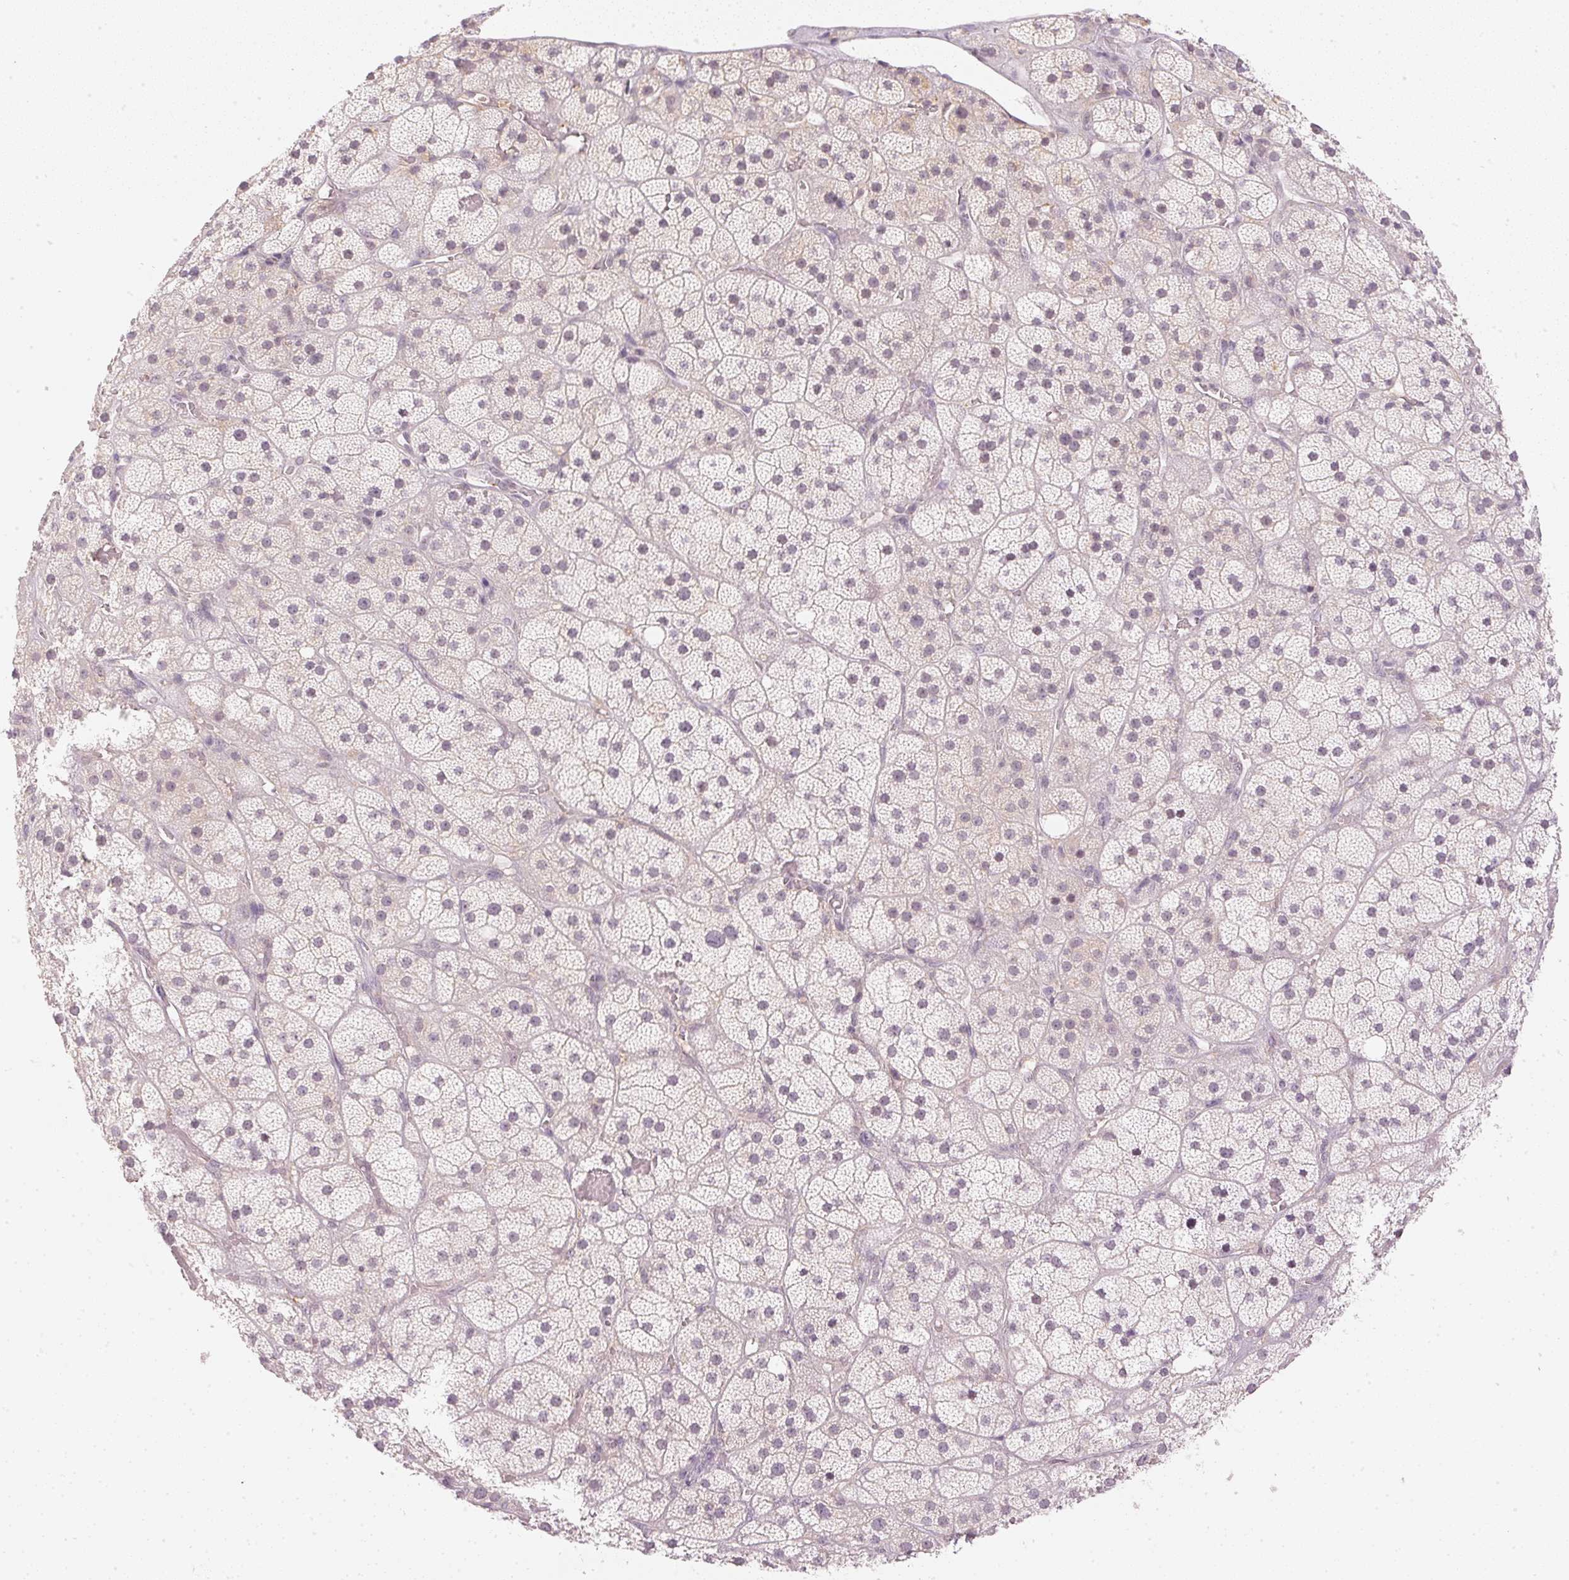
{"staining": {"intensity": "negative", "quantity": "none", "location": "none"}, "tissue": "adrenal gland", "cell_type": "Glandular cells", "image_type": "normal", "snomed": [{"axis": "morphology", "description": "Normal tissue, NOS"}, {"axis": "topography", "description": "Adrenal gland"}], "caption": "This is an IHC histopathology image of unremarkable human adrenal gland. There is no positivity in glandular cells.", "gene": "KPRP", "patient": {"sex": "male", "age": 57}}